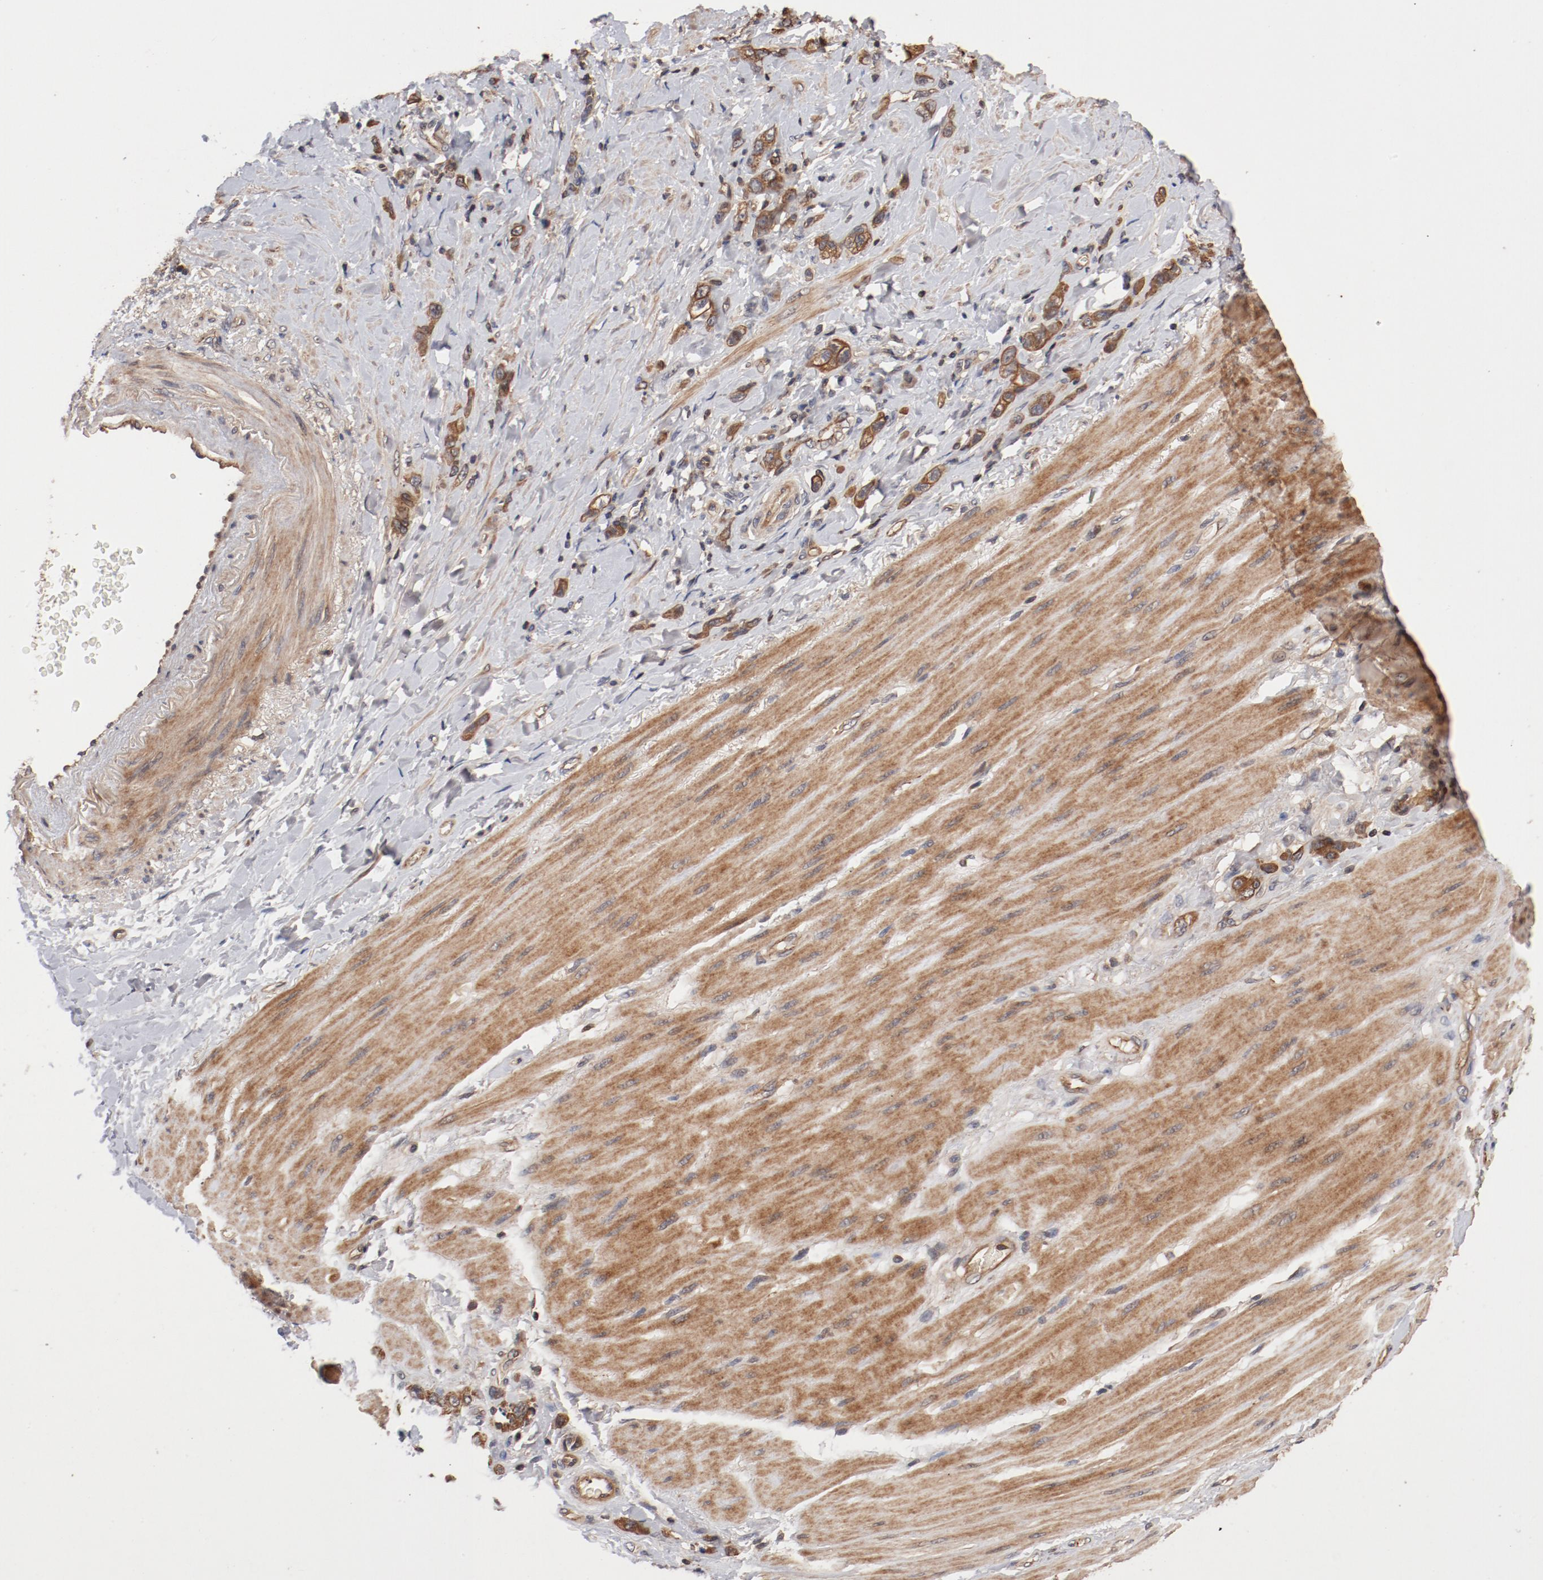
{"staining": {"intensity": "moderate", "quantity": ">75%", "location": "cytoplasmic/membranous"}, "tissue": "stomach cancer", "cell_type": "Tumor cells", "image_type": "cancer", "snomed": [{"axis": "morphology", "description": "Normal tissue, NOS"}, {"axis": "morphology", "description": "Adenocarcinoma, NOS"}, {"axis": "topography", "description": "Stomach"}], "caption": "Brown immunohistochemical staining in stomach cancer shows moderate cytoplasmic/membranous staining in approximately >75% of tumor cells. (DAB IHC with brightfield microscopy, high magnification).", "gene": "GUF1", "patient": {"sex": "male", "age": 82}}